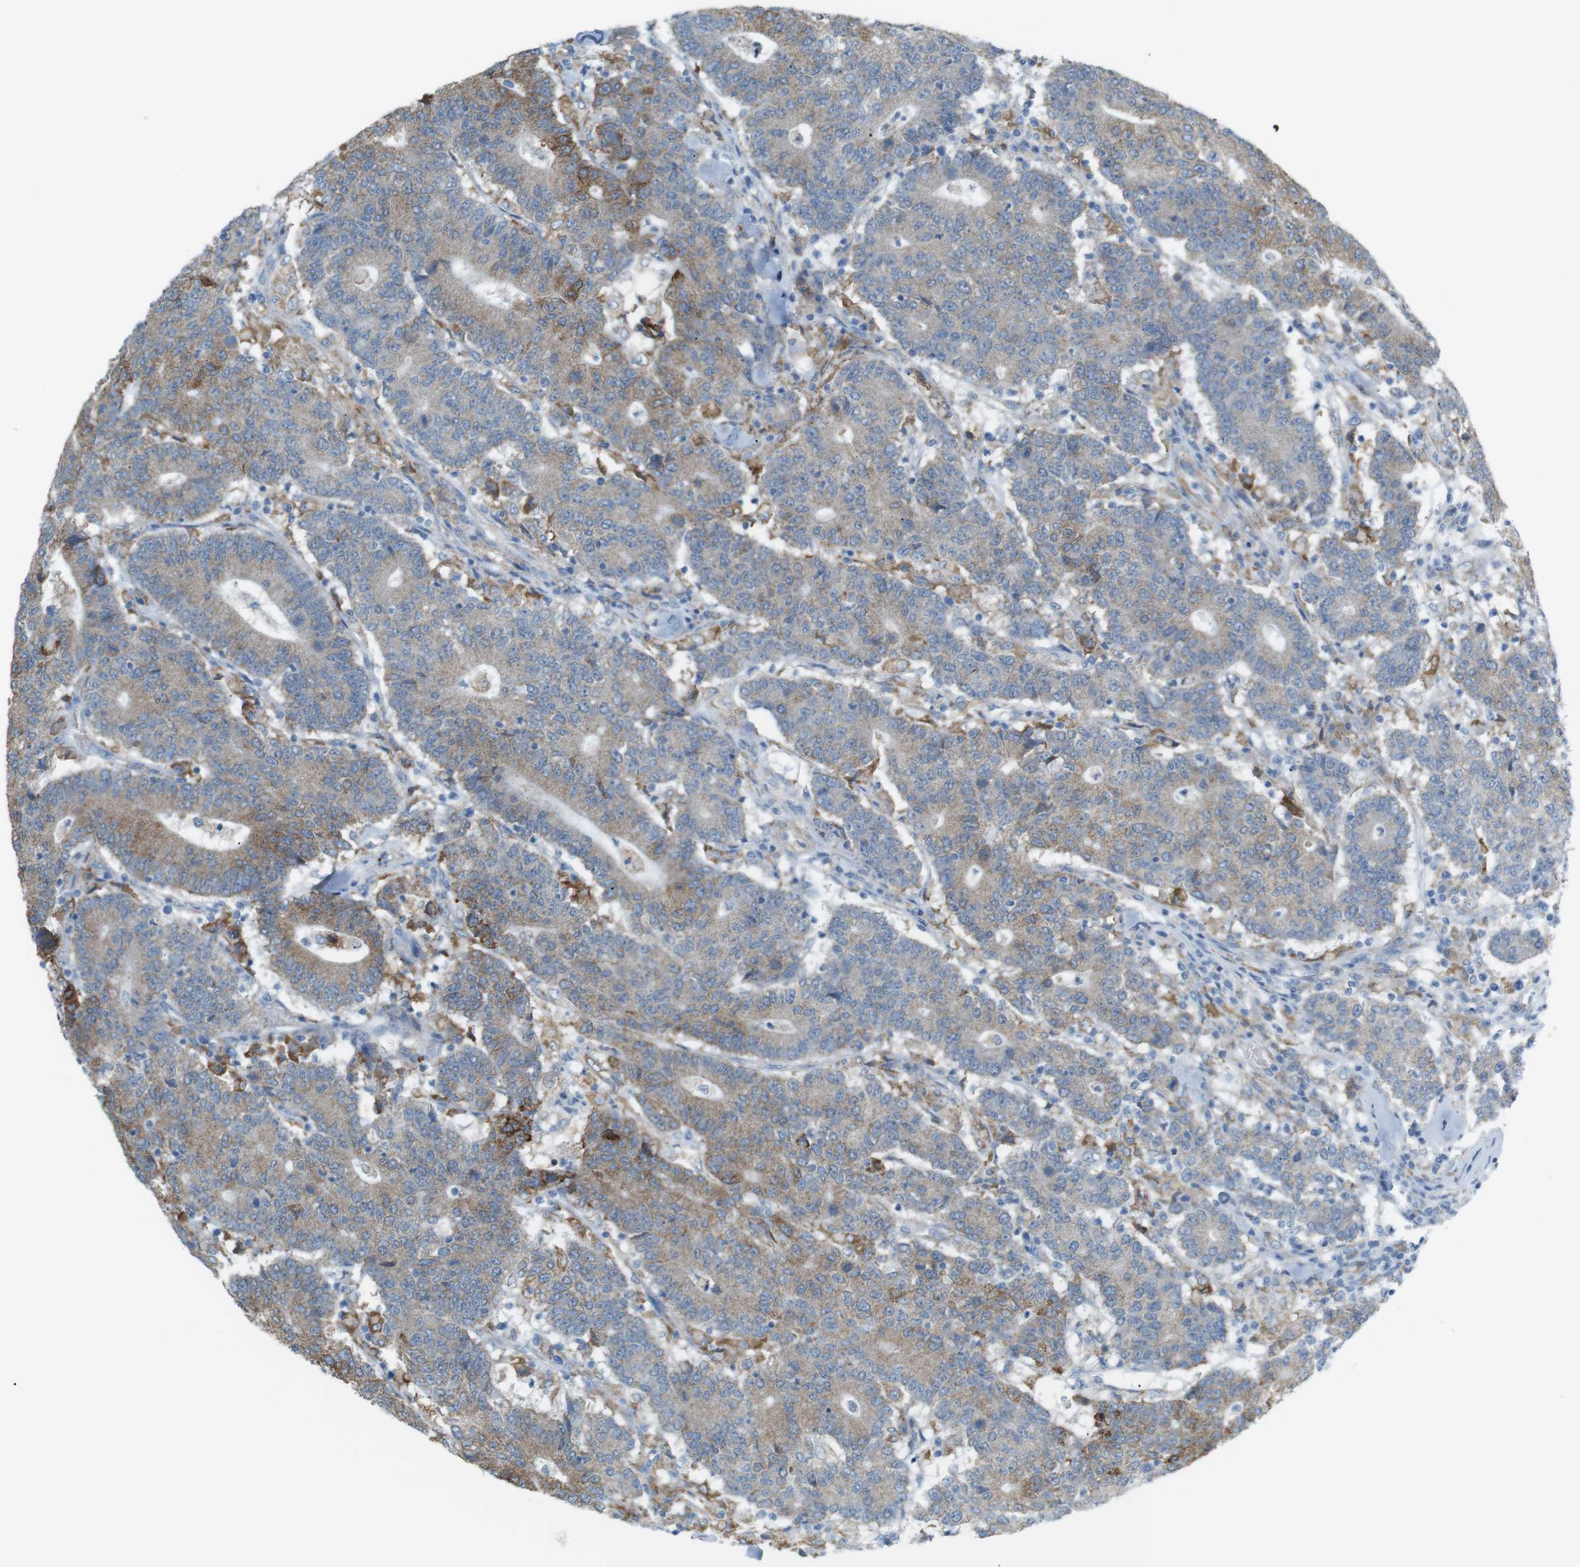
{"staining": {"intensity": "moderate", "quantity": "25%-75%", "location": "cytoplasmic/membranous"}, "tissue": "colorectal cancer", "cell_type": "Tumor cells", "image_type": "cancer", "snomed": [{"axis": "morphology", "description": "Normal tissue, NOS"}, {"axis": "morphology", "description": "Adenocarcinoma, NOS"}, {"axis": "topography", "description": "Colon"}], "caption": "The micrograph shows staining of colorectal adenocarcinoma, revealing moderate cytoplasmic/membranous protein positivity (brown color) within tumor cells.", "gene": "VAMP1", "patient": {"sex": "female", "age": 75}}